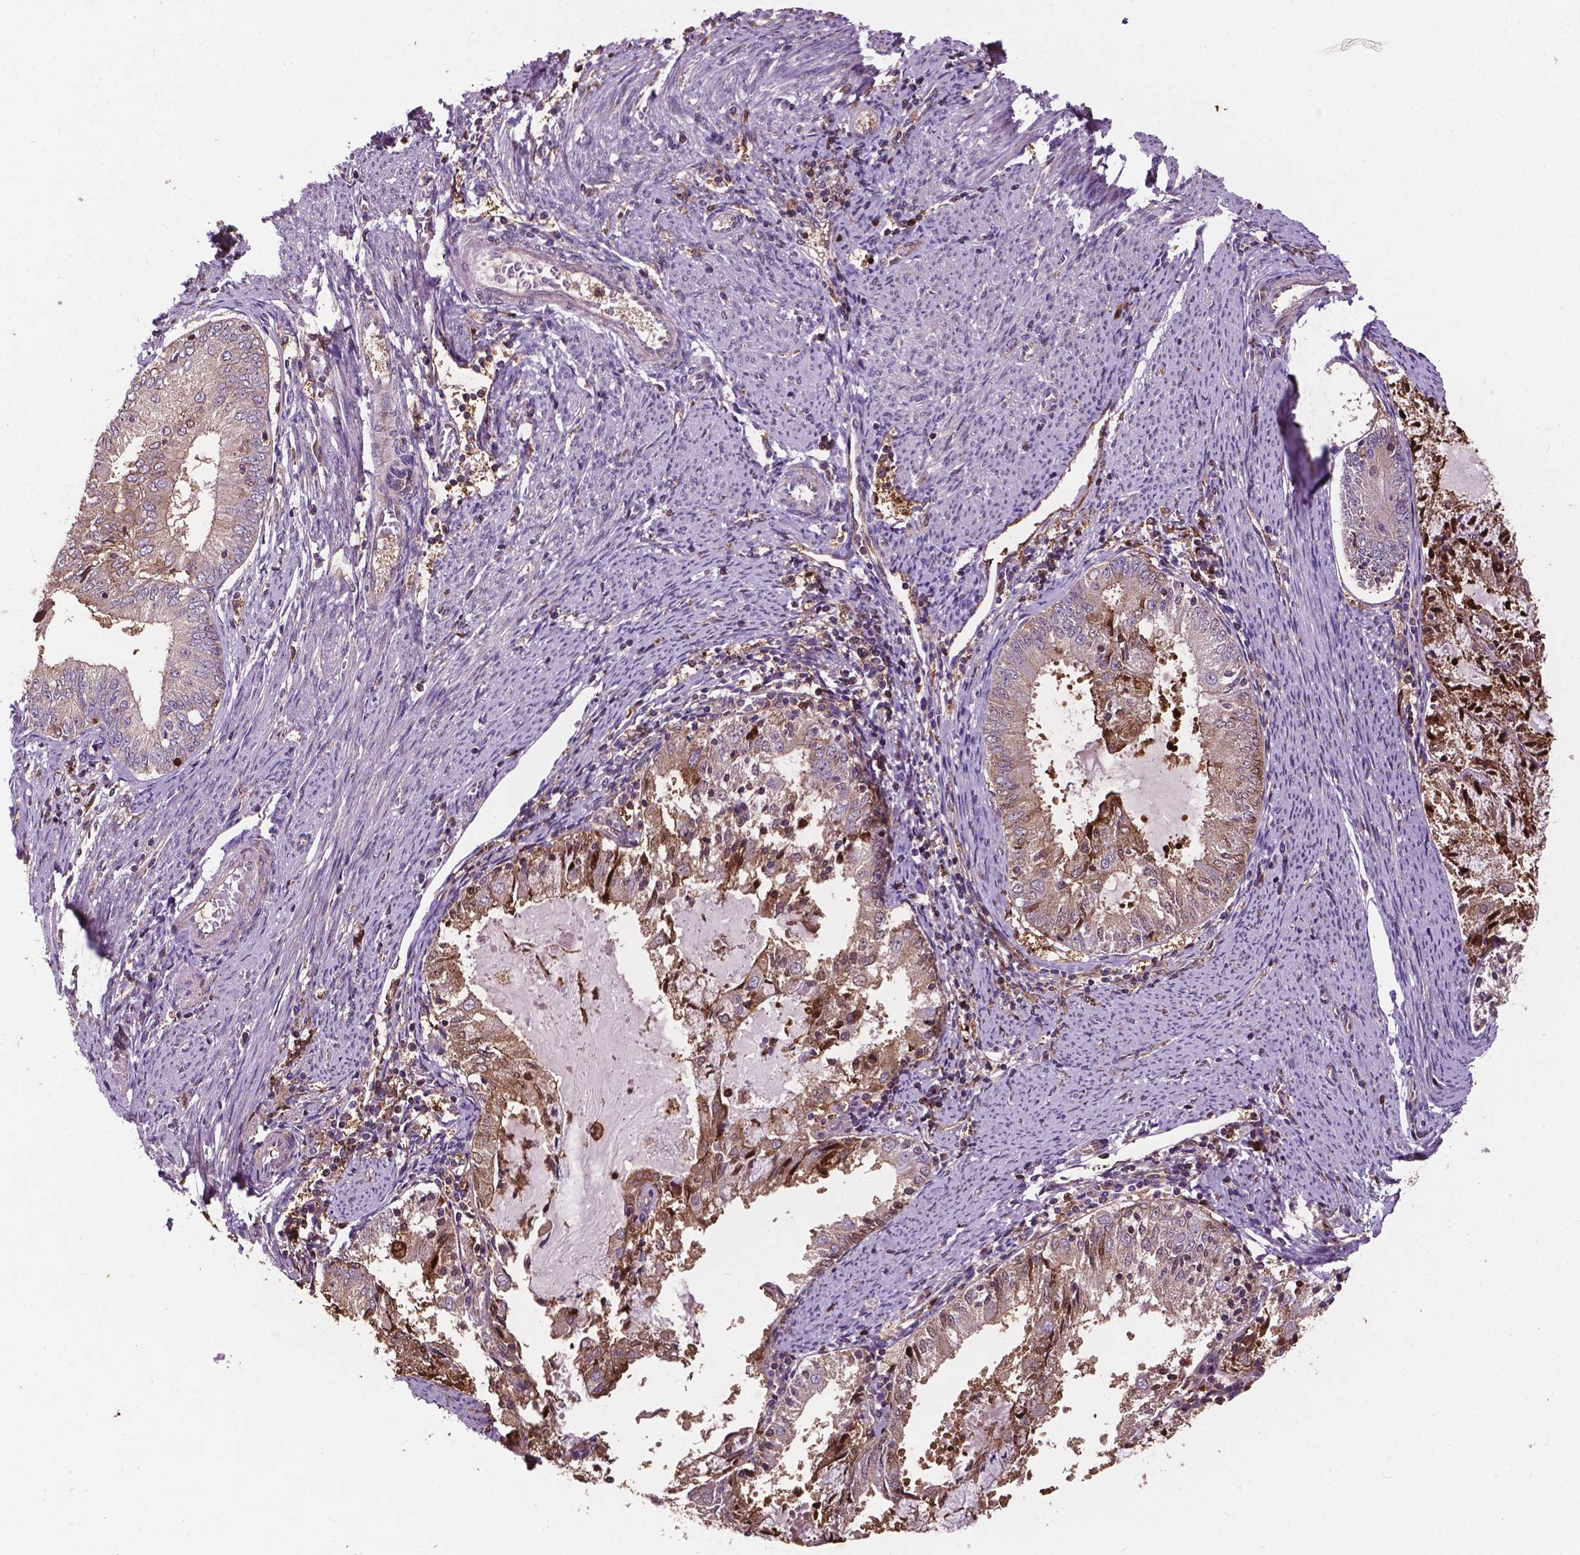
{"staining": {"intensity": "moderate", "quantity": "<25%", "location": "cytoplasmic/membranous"}, "tissue": "endometrial cancer", "cell_type": "Tumor cells", "image_type": "cancer", "snomed": [{"axis": "morphology", "description": "Adenocarcinoma, NOS"}, {"axis": "topography", "description": "Endometrium"}], "caption": "A brown stain highlights moderate cytoplasmic/membranous staining of a protein in human endometrial cancer tumor cells.", "gene": "SMAD3", "patient": {"sex": "female", "age": 57}}